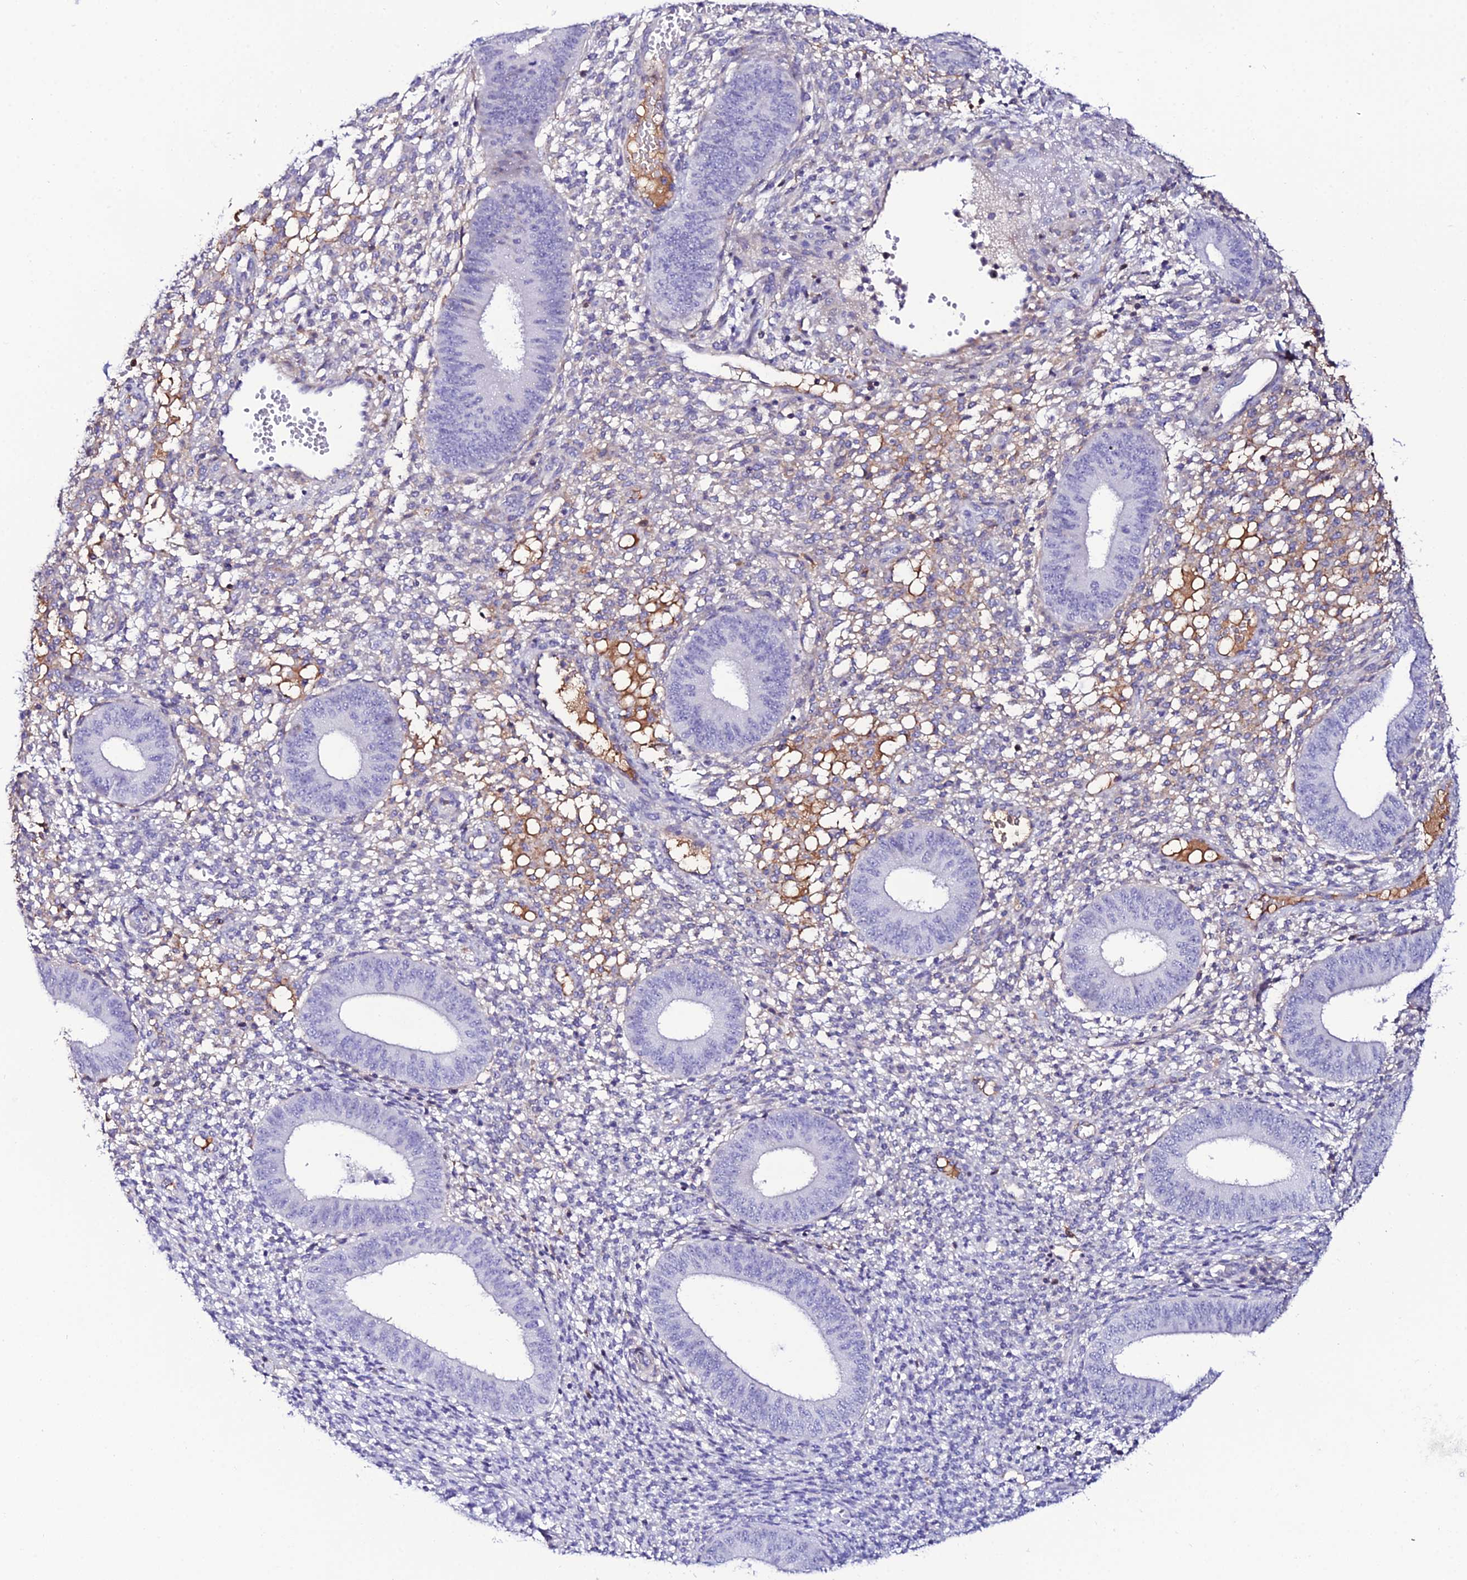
{"staining": {"intensity": "weak", "quantity": "<25%", "location": "cytoplasmic/membranous"}, "tissue": "endometrium", "cell_type": "Cells in endometrial stroma", "image_type": "normal", "snomed": [{"axis": "morphology", "description": "Normal tissue, NOS"}, {"axis": "topography", "description": "Endometrium"}], "caption": "DAB (3,3'-diaminobenzidine) immunohistochemical staining of normal human endometrium reveals no significant positivity in cells in endometrial stroma. Brightfield microscopy of immunohistochemistry (IHC) stained with DAB (3,3'-diaminobenzidine) (brown) and hematoxylin (blue), captured at high magnification.", "gene": "DEFB132", "patient": {"sex": "female", "age": 49}}